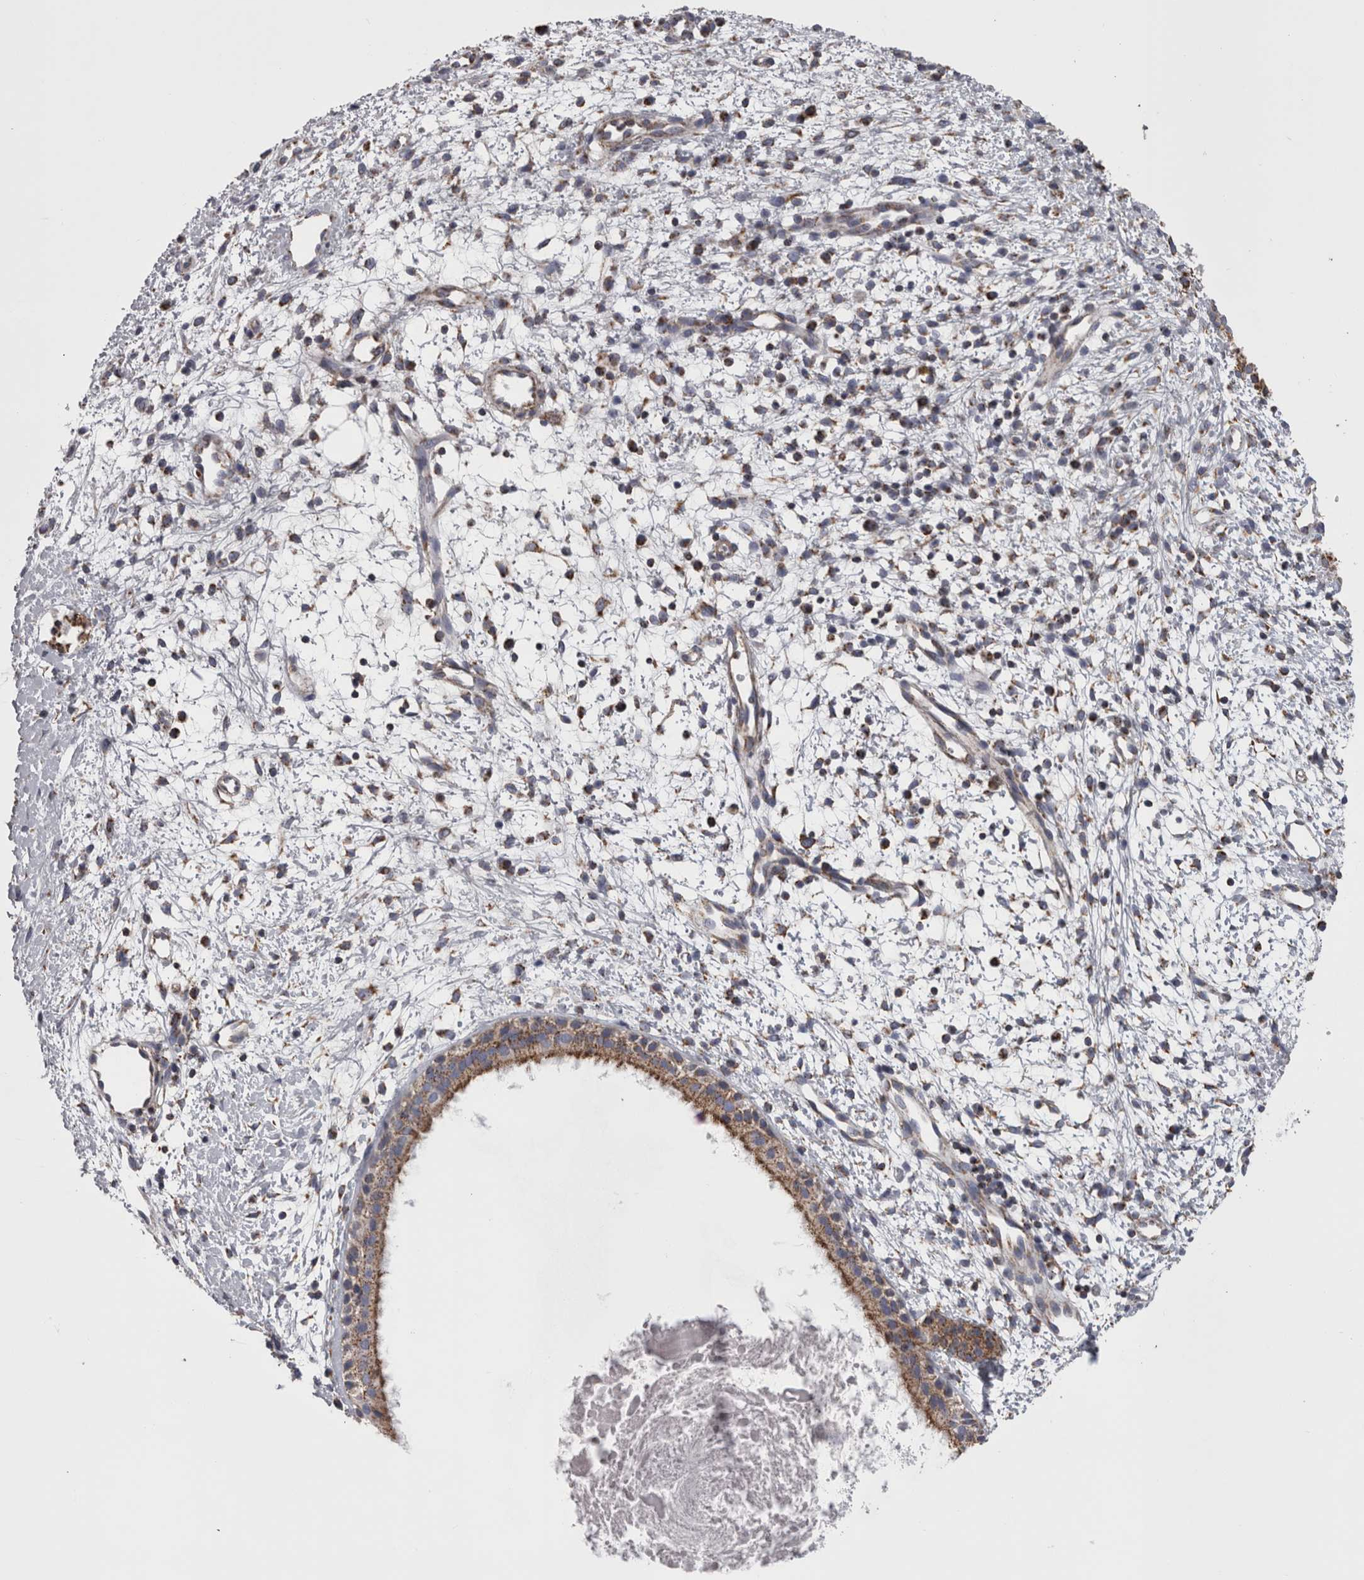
{"staining": {"intensity": "moderate", "quantity": ">75%", "location": "cytoplasmic/membranous"}, "tissue": "nasopharynx", "cell_type": "Respiratory epithelial cells", "image_type": "normal", "snomed": [{"axis": "morphology", "description": "Normal tissue, NOS"}, {"axis": "topography", "description": "Nasopharynx"}], "caption": "A brown stain labels moderate cytoplasmic/membranous staining of a protein in respiratory epithelial cells of normal human nasopharynx.", "gene": "MDH2", "patient": {"sex": "male", "age": 22}}